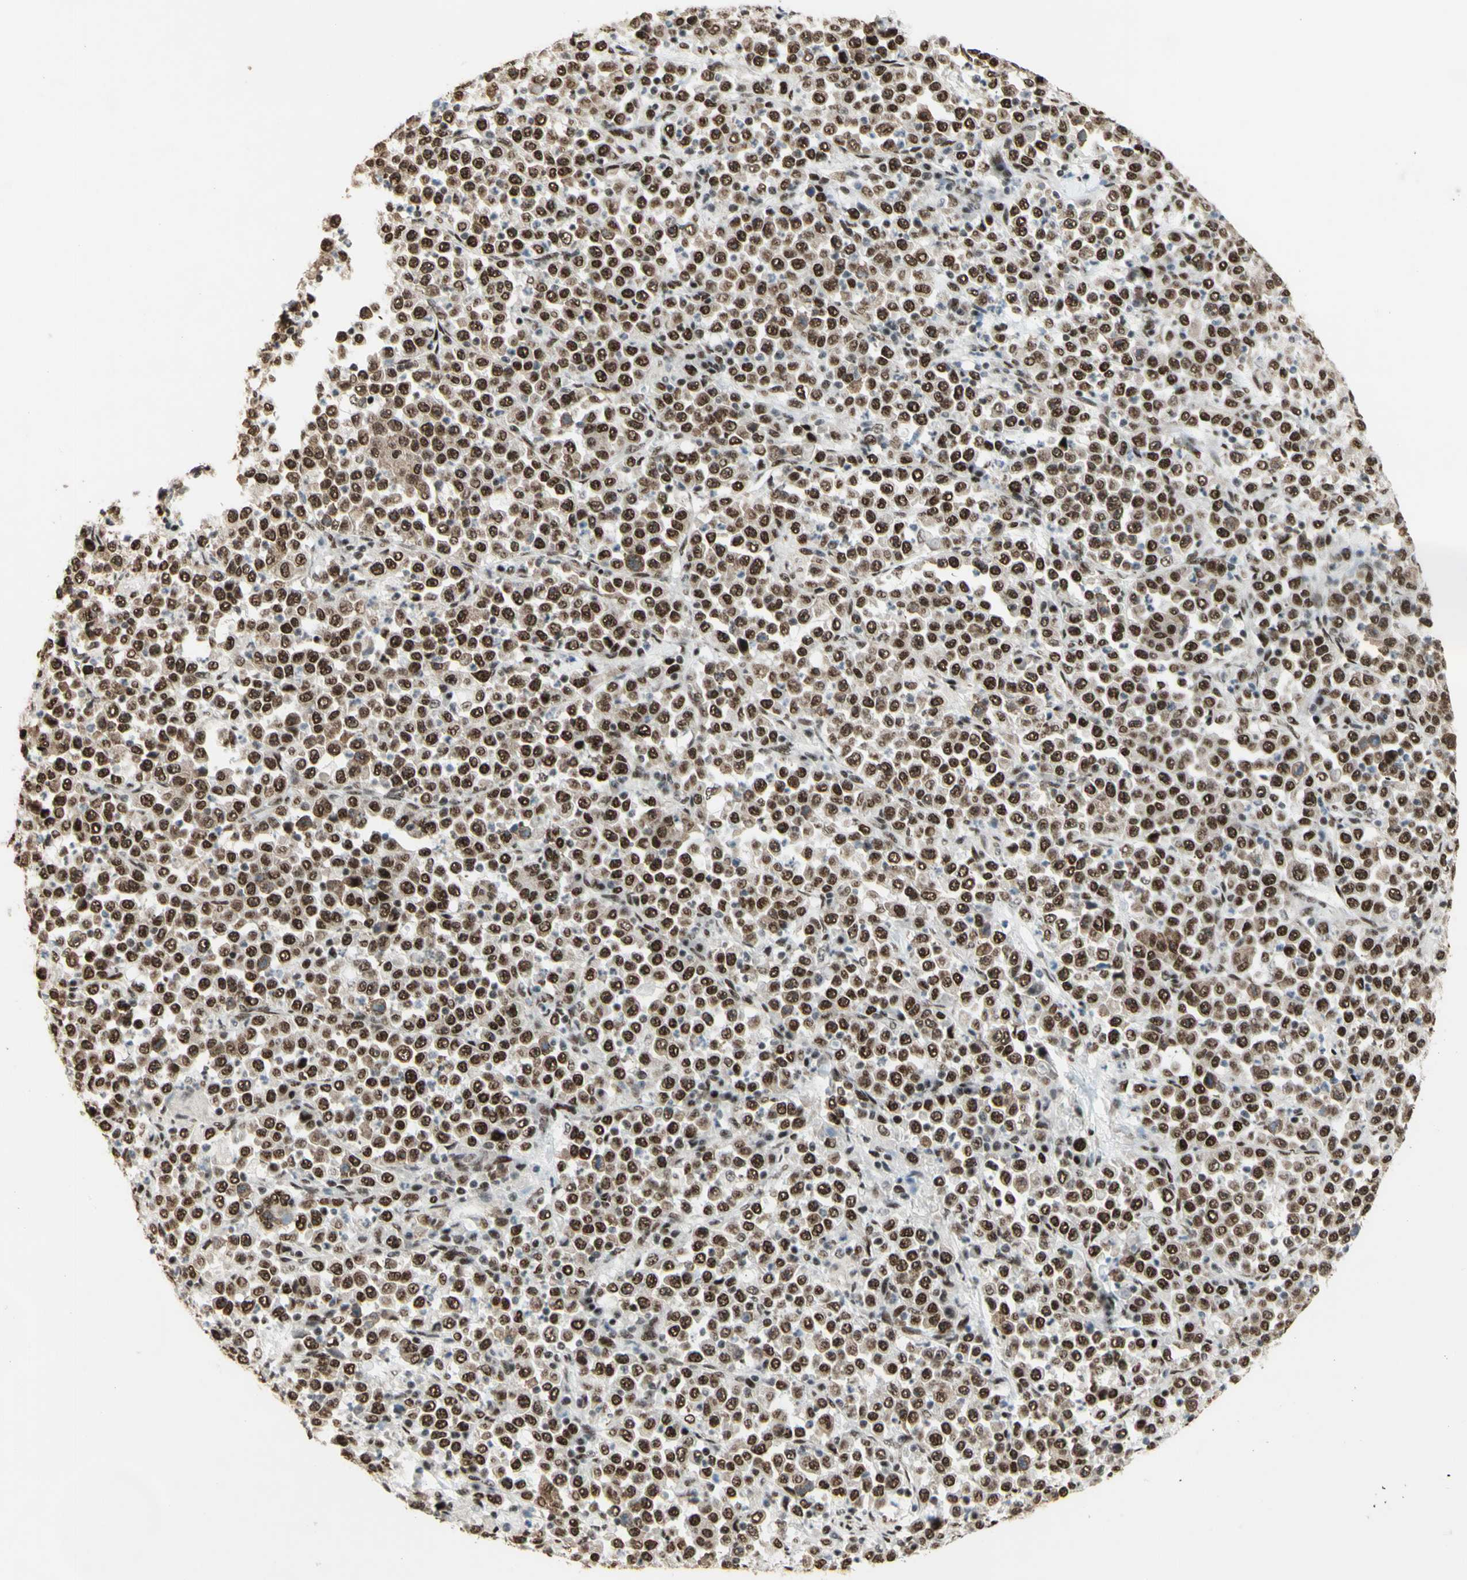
{"staining": {"intensity": "strong", "quantity": ">75%", "location": "nuclear"}, "tissue": "stomach cancer", "cell_type": "Tumor cells", "image_type": "cancer", "snomed": [{"axis": "morphology", "description": "Normal tissue, NOS"}, {"axis": "morphology", "description": "Adenocarcinoma, NOS"}, {"axis": "topography", "description": "Stomach, upper"}, {"axis": "topography", "description": "Stomach"}], "caption": "Stomach cancer (adenocarcinoma) tissue demonstrates strong nuclear expression in about >75% of tumor cells, visualized by immunohistochemistry. (Stains: DAB (3,3'-diaminobenzidine) in brown, nuclei in blue, Microscopy: brightfield microscopy at high magnification).", "gene": "DHX9", "patient": {"sex": "male", "age": 59}}